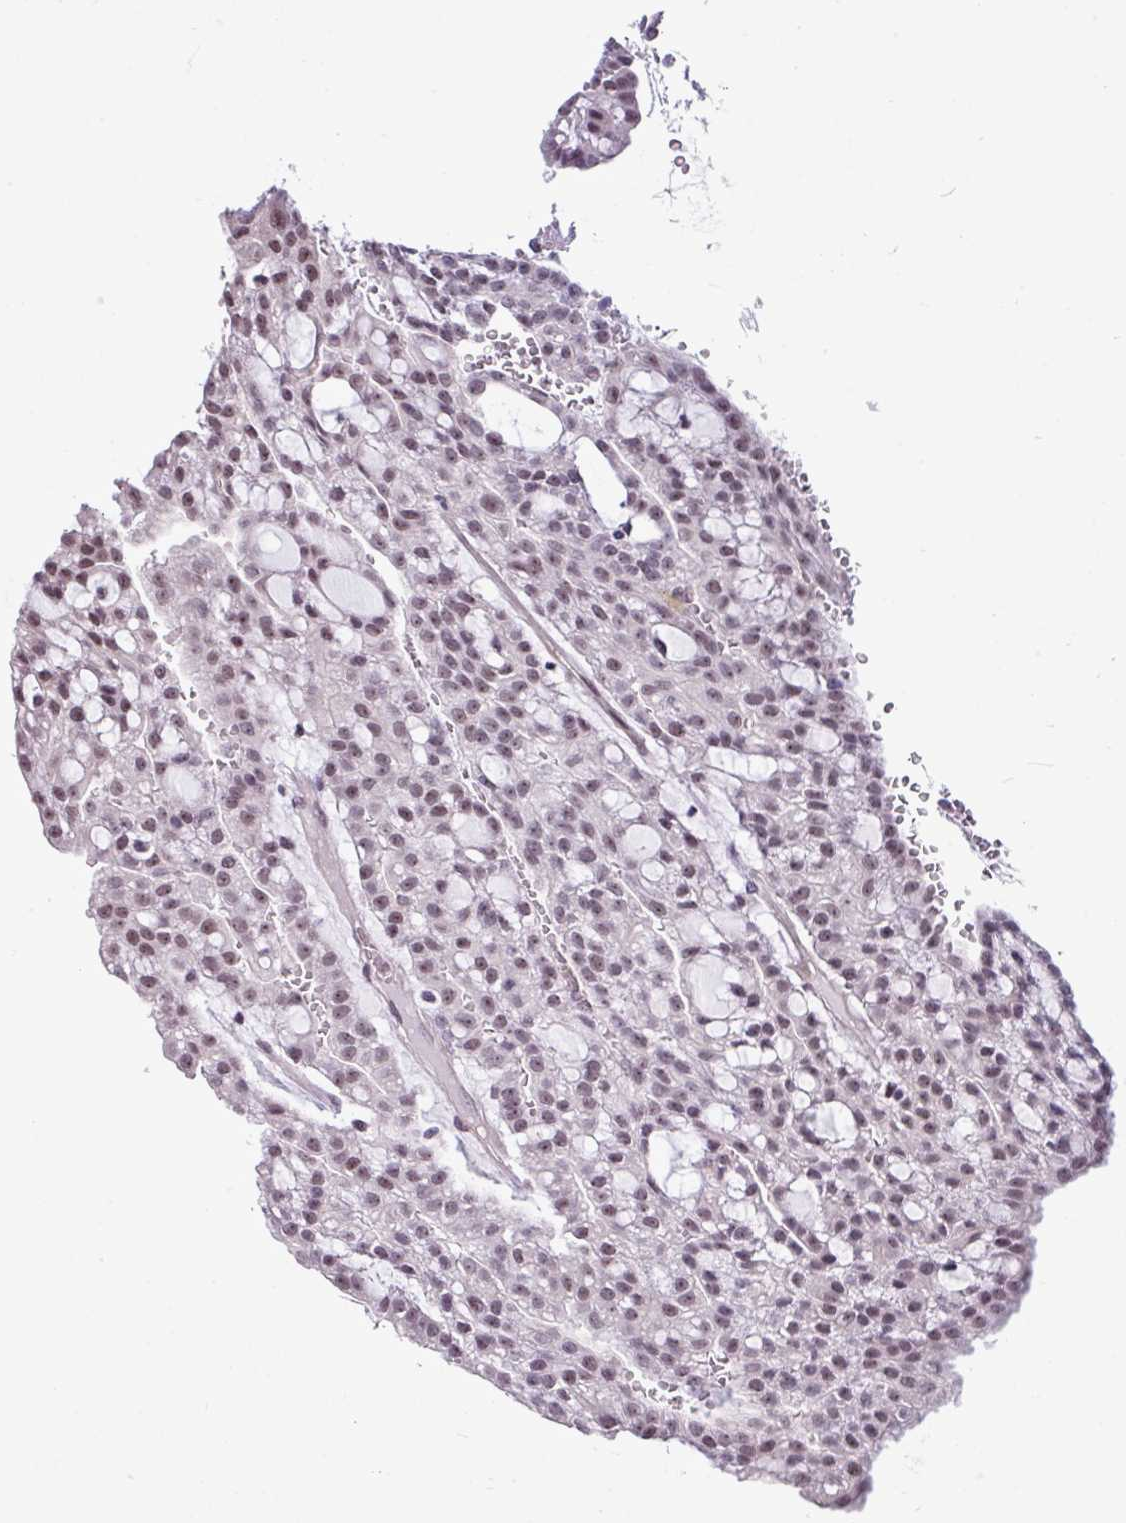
{"staining": {"intensity": "moderate", "quantity": "25%-75%", "location": "nuclear"}, "tissue": "renal cancer", "cell_type": "Tumor cells", "image_type": "cancer", "snomed": [{"axis": "morphology", "description": "Adenocarcinoma, NOS"}, {"axis": "topography", "description": "Kidney"}], "caption": "Tumor cells reveal medium levels of moderate nuclear expression in about 25%-75% of cells in human renal cancer.", "gene": "UTP18", "patient": {"sex": "male", "age": 63}}